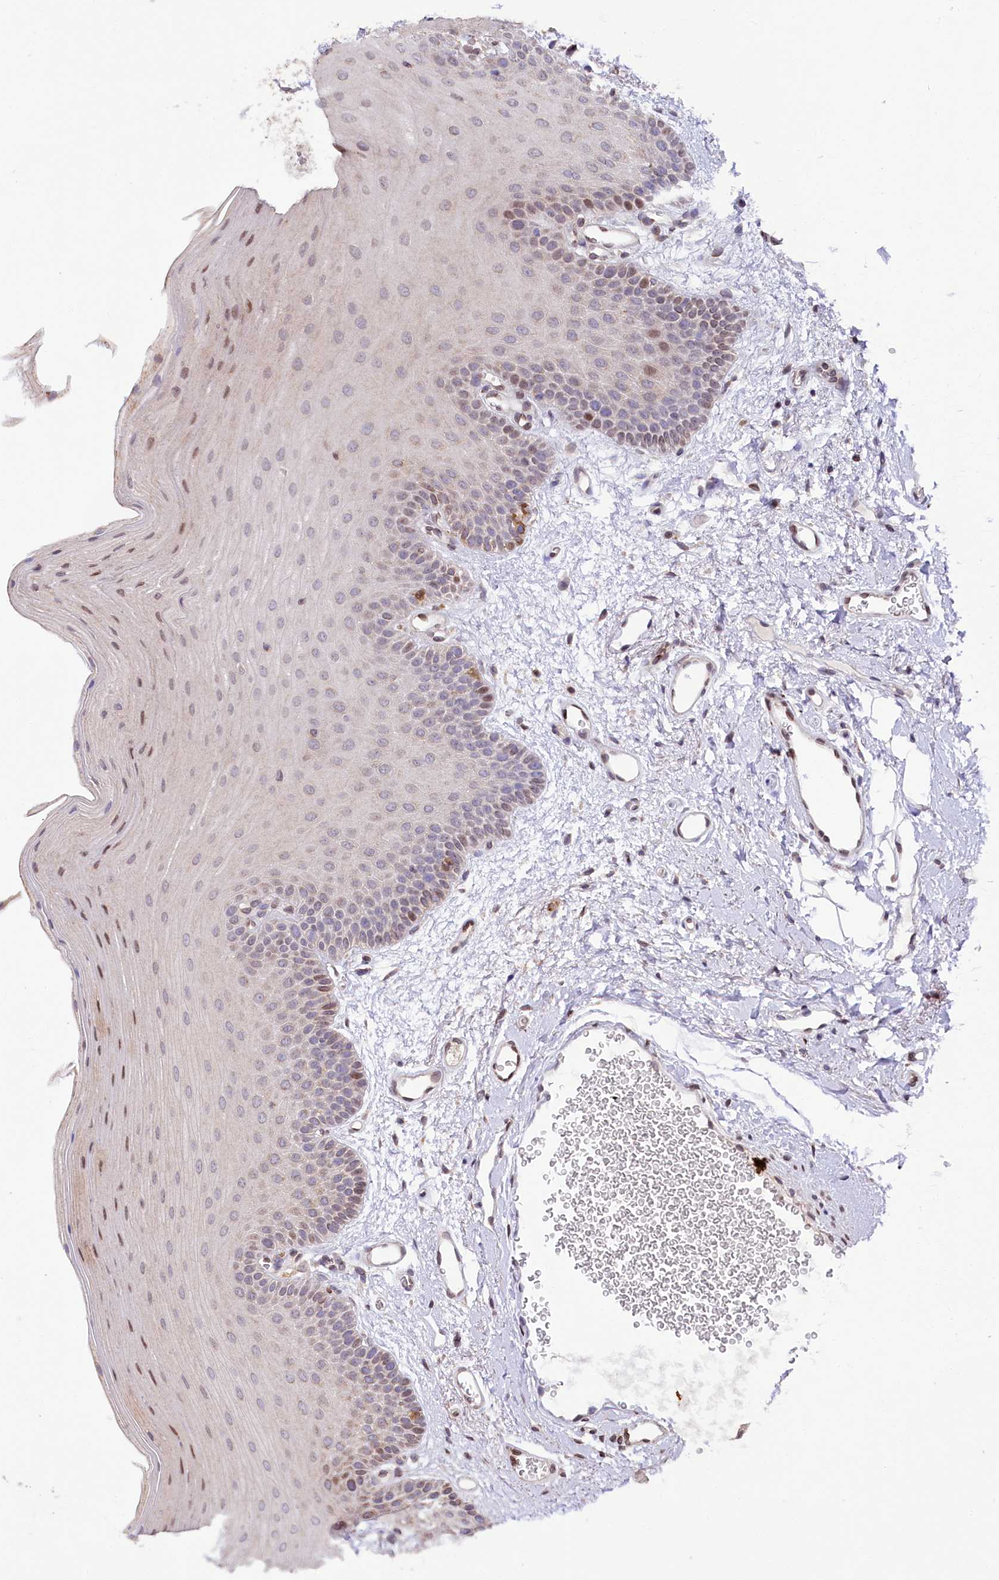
{"staining": {"intensity": "moderate", "quantity": "25%-75%", "location": "cytoplasmic/membranous"}, "tissue": "oral mucosa", "cell_type": "Squamous epithelial cells", "image_type": "normal", "snomed": [{"axis": "morphology", "description": "Normal tissue, NOS"}, {"axis": "topography", "description": "Oral tissue"}], "caption": "Protein analysis of normal oral mucosa shows moderate cytoplasmic/membranous expression in approximately 25%-75% of squamous epithelial cells.", "gene": "ZNF226", "patient": {"sex": "male", "age": 68}}